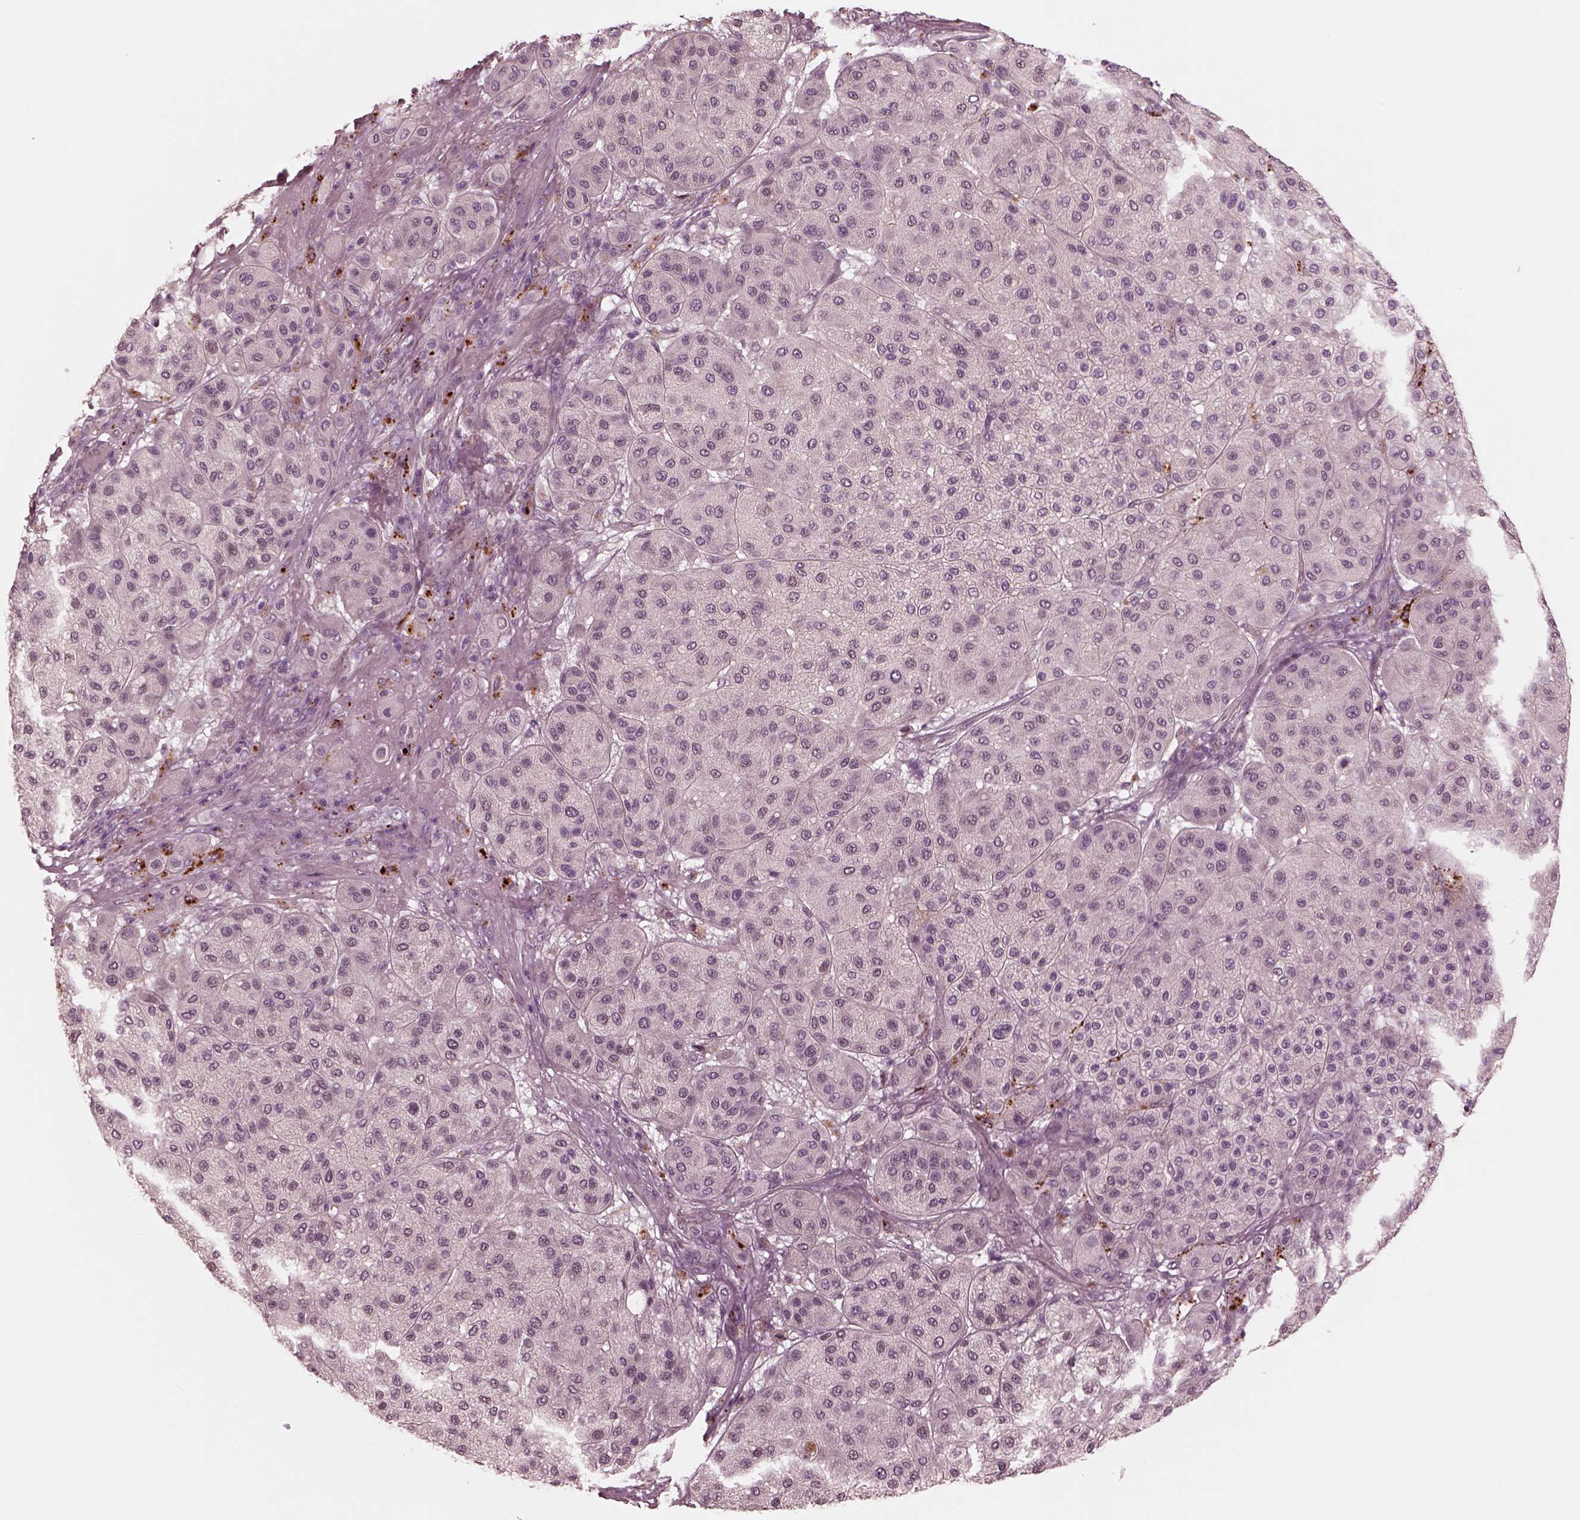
{"staining": {"intensity": "negative", "quantity": "none", "location": "none"}, "tissue": "melanoma", "cell_type": "Tumor cells", "image_type": "cancer", "snomed": [{"axis": "morphology", "description": "Malignant melanoma, Metastatic site"}, {"axis": "topography", "description": "Smooth muscle"}], "caption": "The image reveals no significant expression in tumor cells of malignant melanoma (metastatic site). Brightfield microscopy of IHC stained with DAB (3,3'-diaminobenzidine) (brown) and hematoxylin (blue), captured at high magnification.", "gene": "KIF6", "patient": {"sex": "male", "age": 41}}